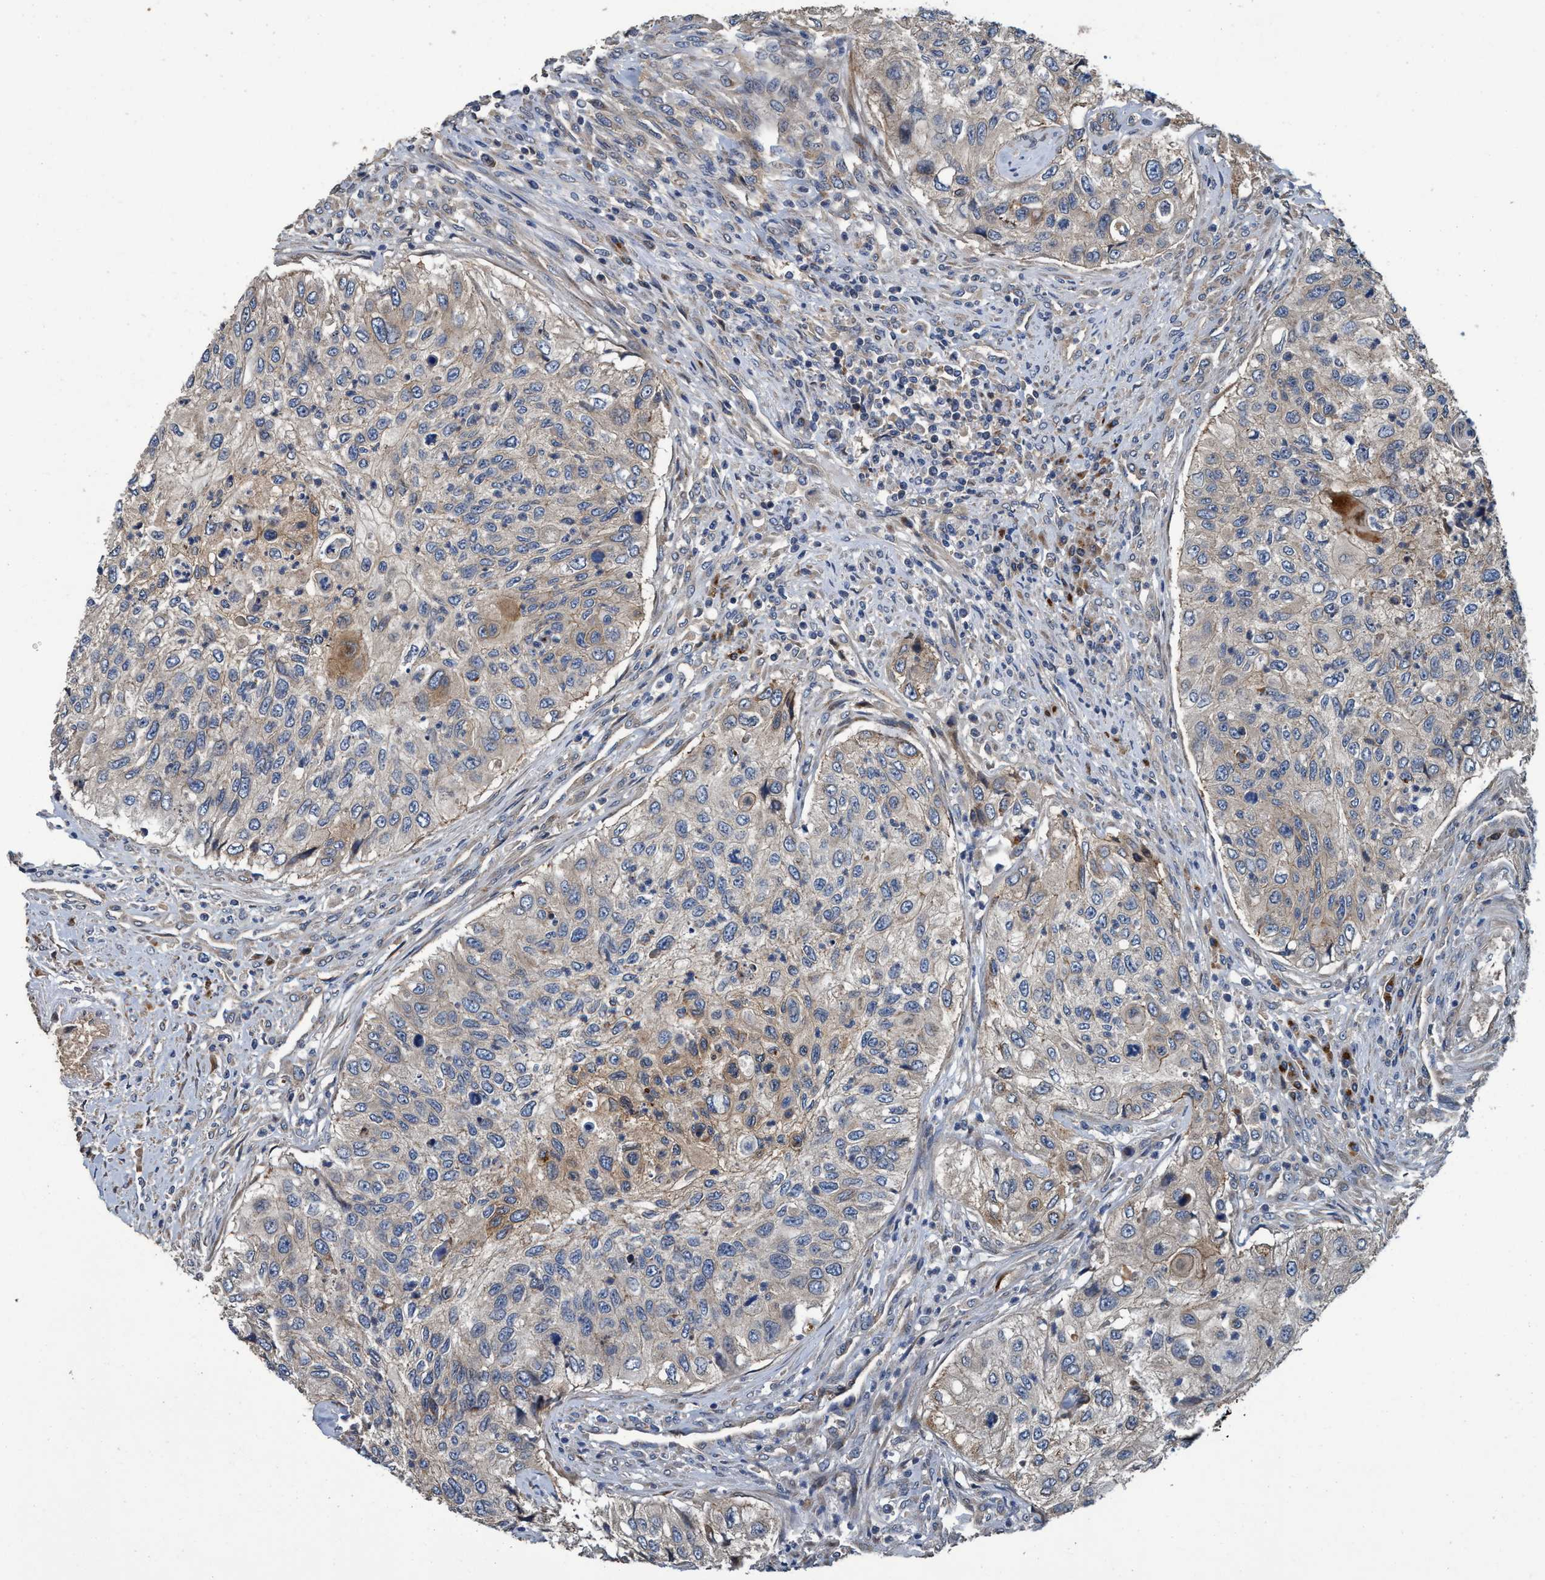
{"staining": {"intensity": "weak", "quantity": "<25%", "location": "cytoplasmic/membranous"}, "tissue": "urothelial cancer", "cell_type": "Tumor cells", "image_type": "cancer", "snomed": [{"axis": "morphology", "description": "Urothelial carcinoma, High grade"}, {"axis": "topography", "description": "Urinary bladder"}], "caption": "Immunohistochemistry (IHC) image of human urothelial carcinoma (high-grade) stained for a protein (brown), which reveals no staining in tumor cells.", "gene": "MACC1", "patient": {"sex": "female", "age": 60}}